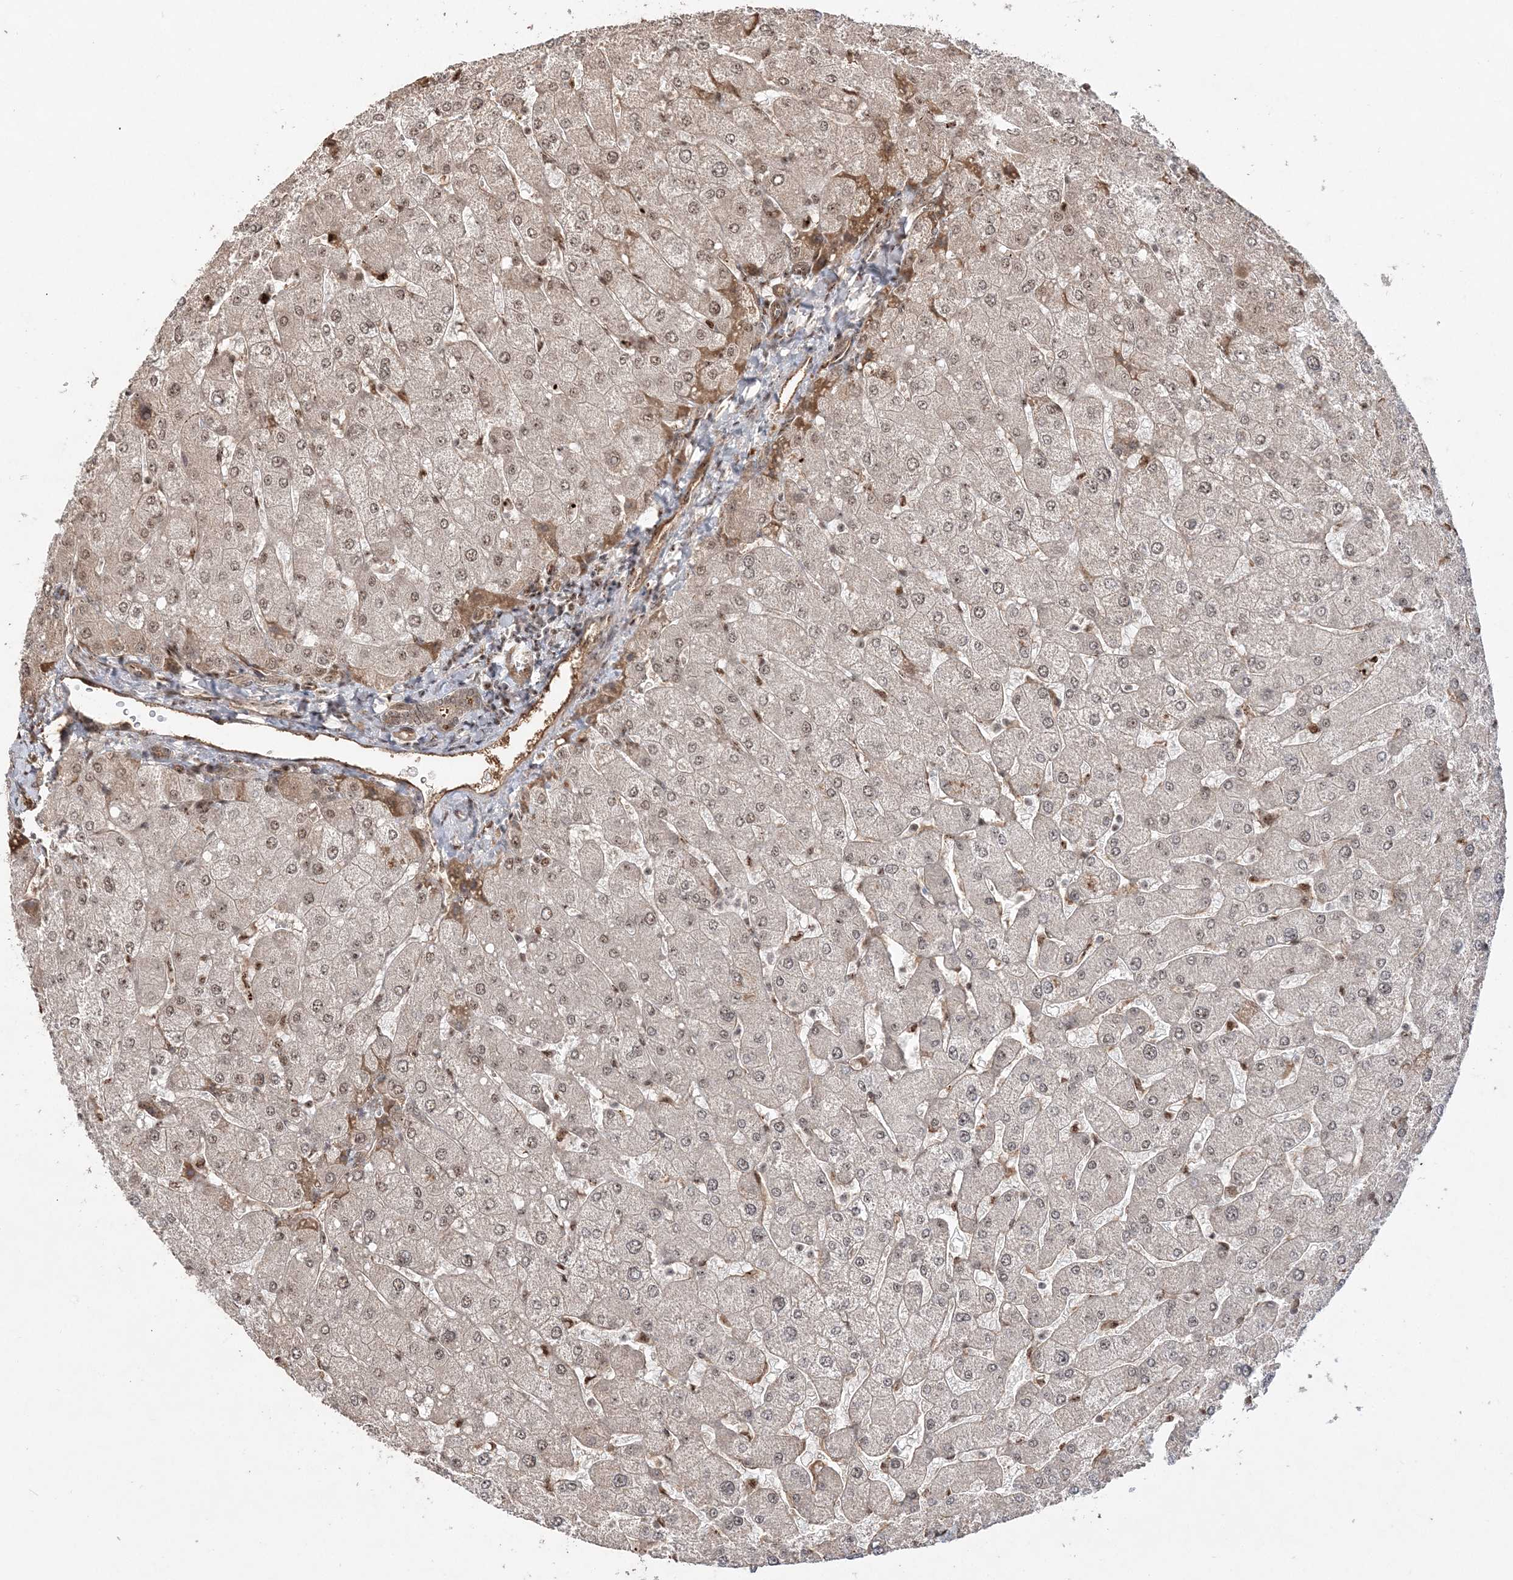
{"staining": {"intensity": "weak", "quantity": ">75%", "location": "cytoplasmic/membranous,nuclear"}, "tissue": "liver", "cell_type": "Cholangiocytes", "image_type": "normal", "snomed": [{"axis": "morphology", "description": "Normal tissue, NOS"}, {"axis": "topography", "description": "Liver"}], "caption": "DAB (3,3'-diaminobenzidine) immunohistochemical staining of normal liver exhibits weak cytoplasmic/membranous,nuclear protein staining in approximately >75% of cholangiocytes. (Stains: DAB in brown, nuclei in blue, Microscopy: brightfield microscopy at high magnification).", "gene": "RBM17", "patient": {"sex": "male", "age": 55}}